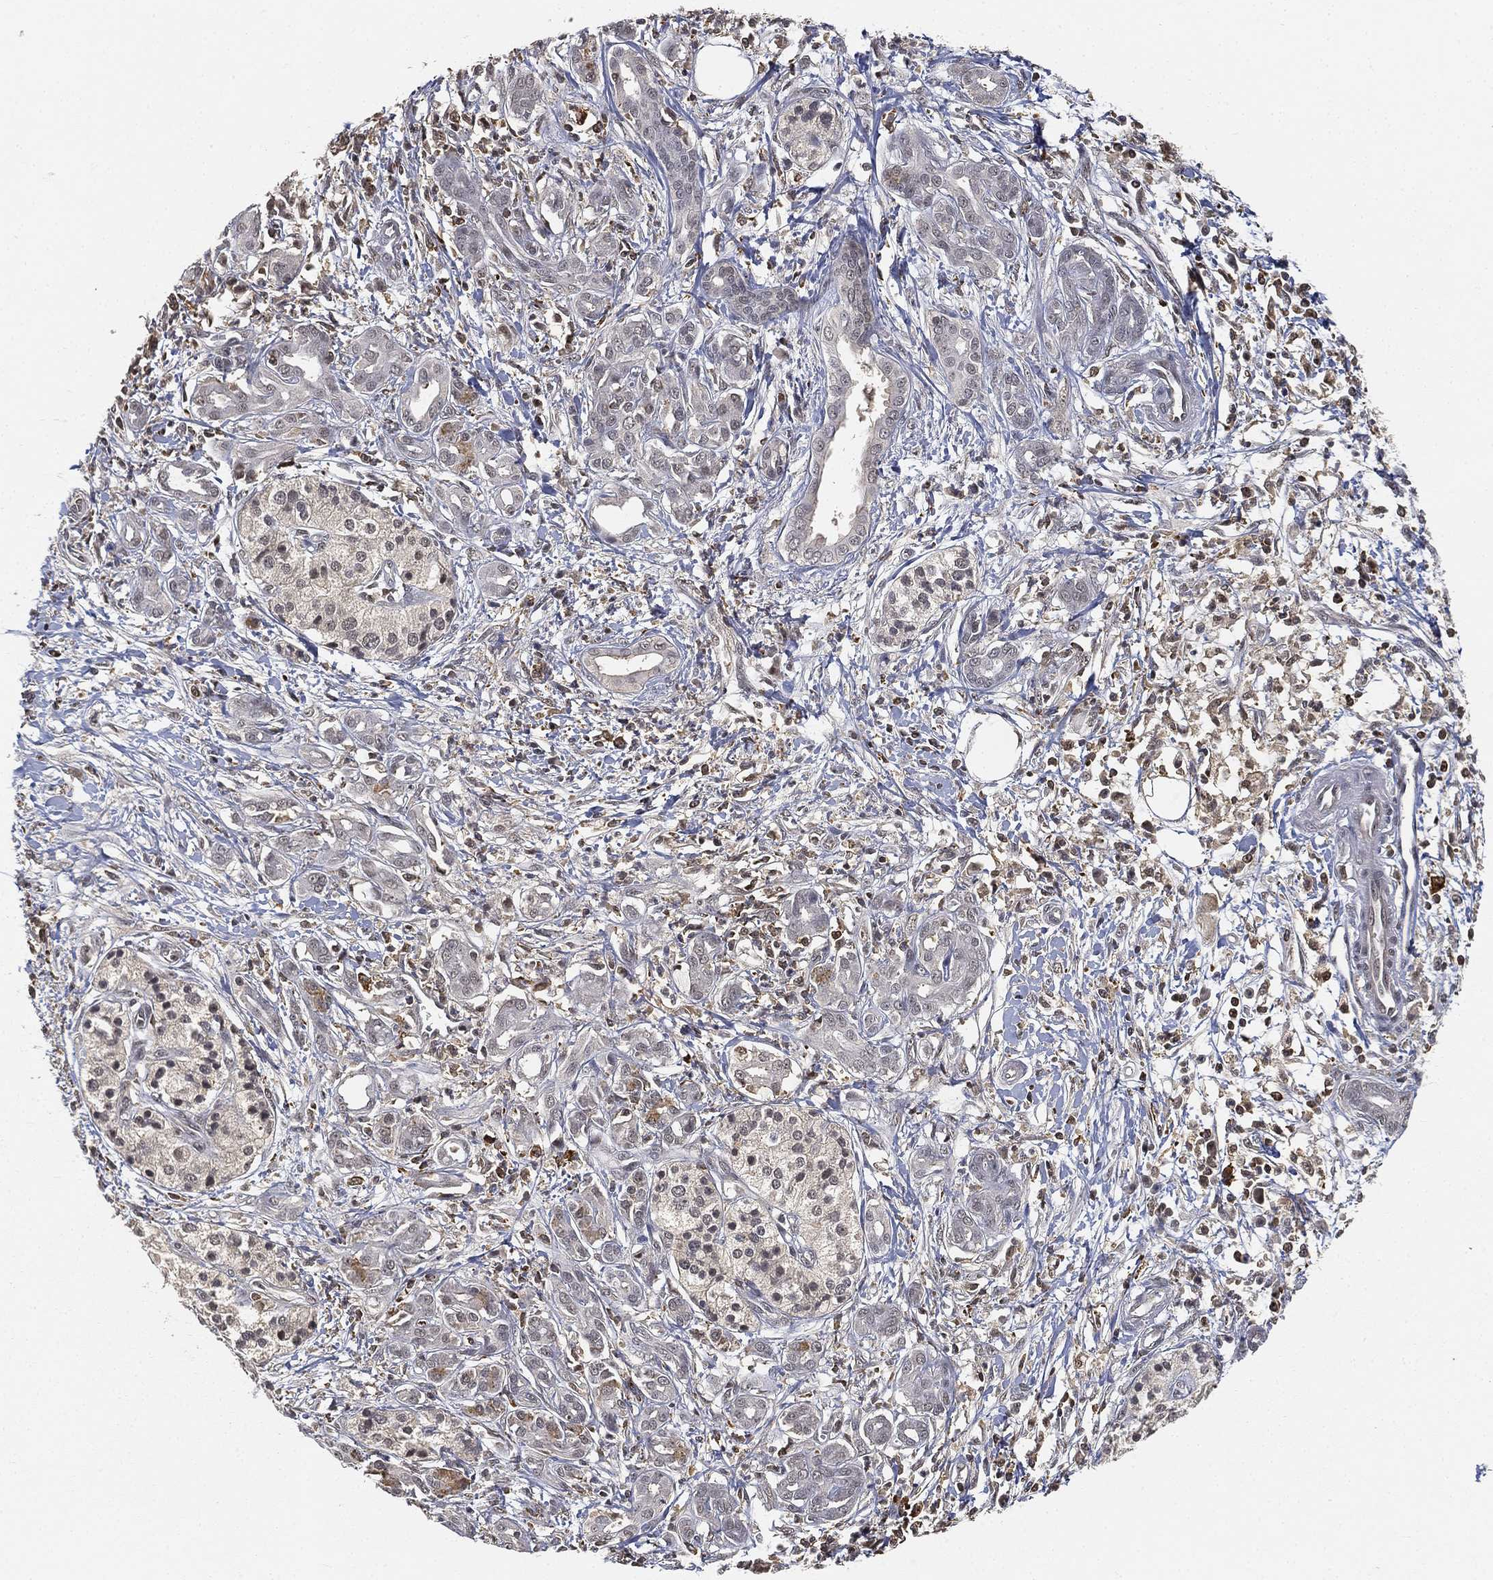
{"staining": {"intensity": "negative", "quantity": "none", "location": "none"}, "tissue": "pancreatic cancer", "cell_type": "Tumor cells", "image_type": "cancer", "snomed": [{"axis": "morphology", "description": "Adenocarcinoma, NOS"}, {"axis": "topography", "description": "Pancreas"}], "caption": "Immunohistochemistry histopathology image of pancreatic adenocarcinoma stained for a protein (brown), which reveals no expression in tumor cells. Nuclei are stained in blue.", "gene": "WDR26", "patient": {"sex": "male", "age": 72}}